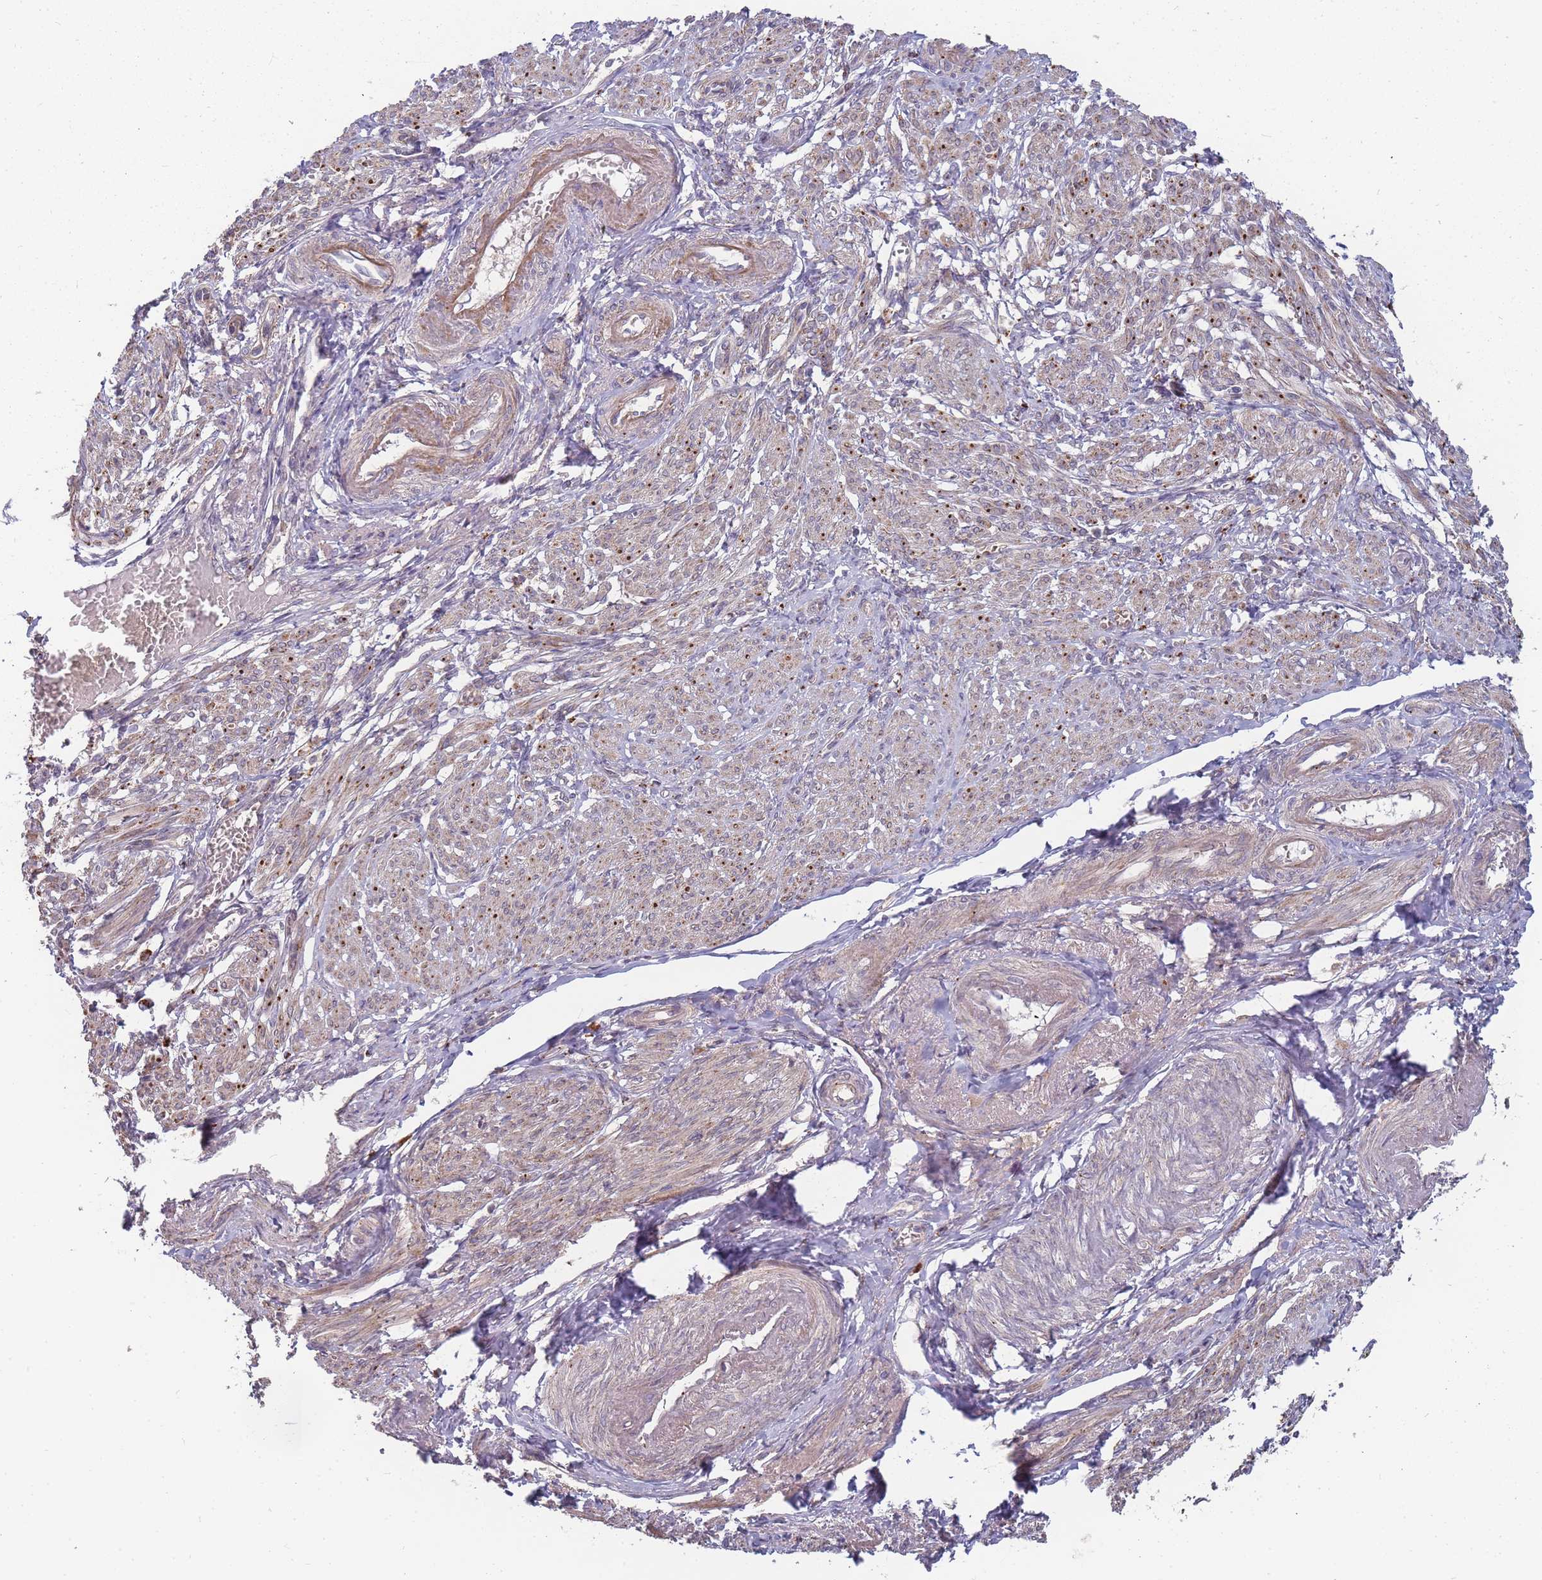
{"staining": {"intensity": "moderate", "quantity": "25%-75%", "location": "cytoplasmic/membranous"}, "tissue": "smooth muscle", "cell_type": "Smooth muscle cells", "image_type": "normal", "snomed": [{"axis": "morphology", "description": "Normal tissue, NOS"}, {"axis": "topography", "description": "Smooth muscle"}], "caption": "Moderate cytoplasmic/membranous expression for a protein is appreciated in approximately 25%-75% of smooth muscle cells of benign smooth muscle using immunohistochemistry.", "gene": "ATG5", "patient": {"sex": "female", "age": 39}}